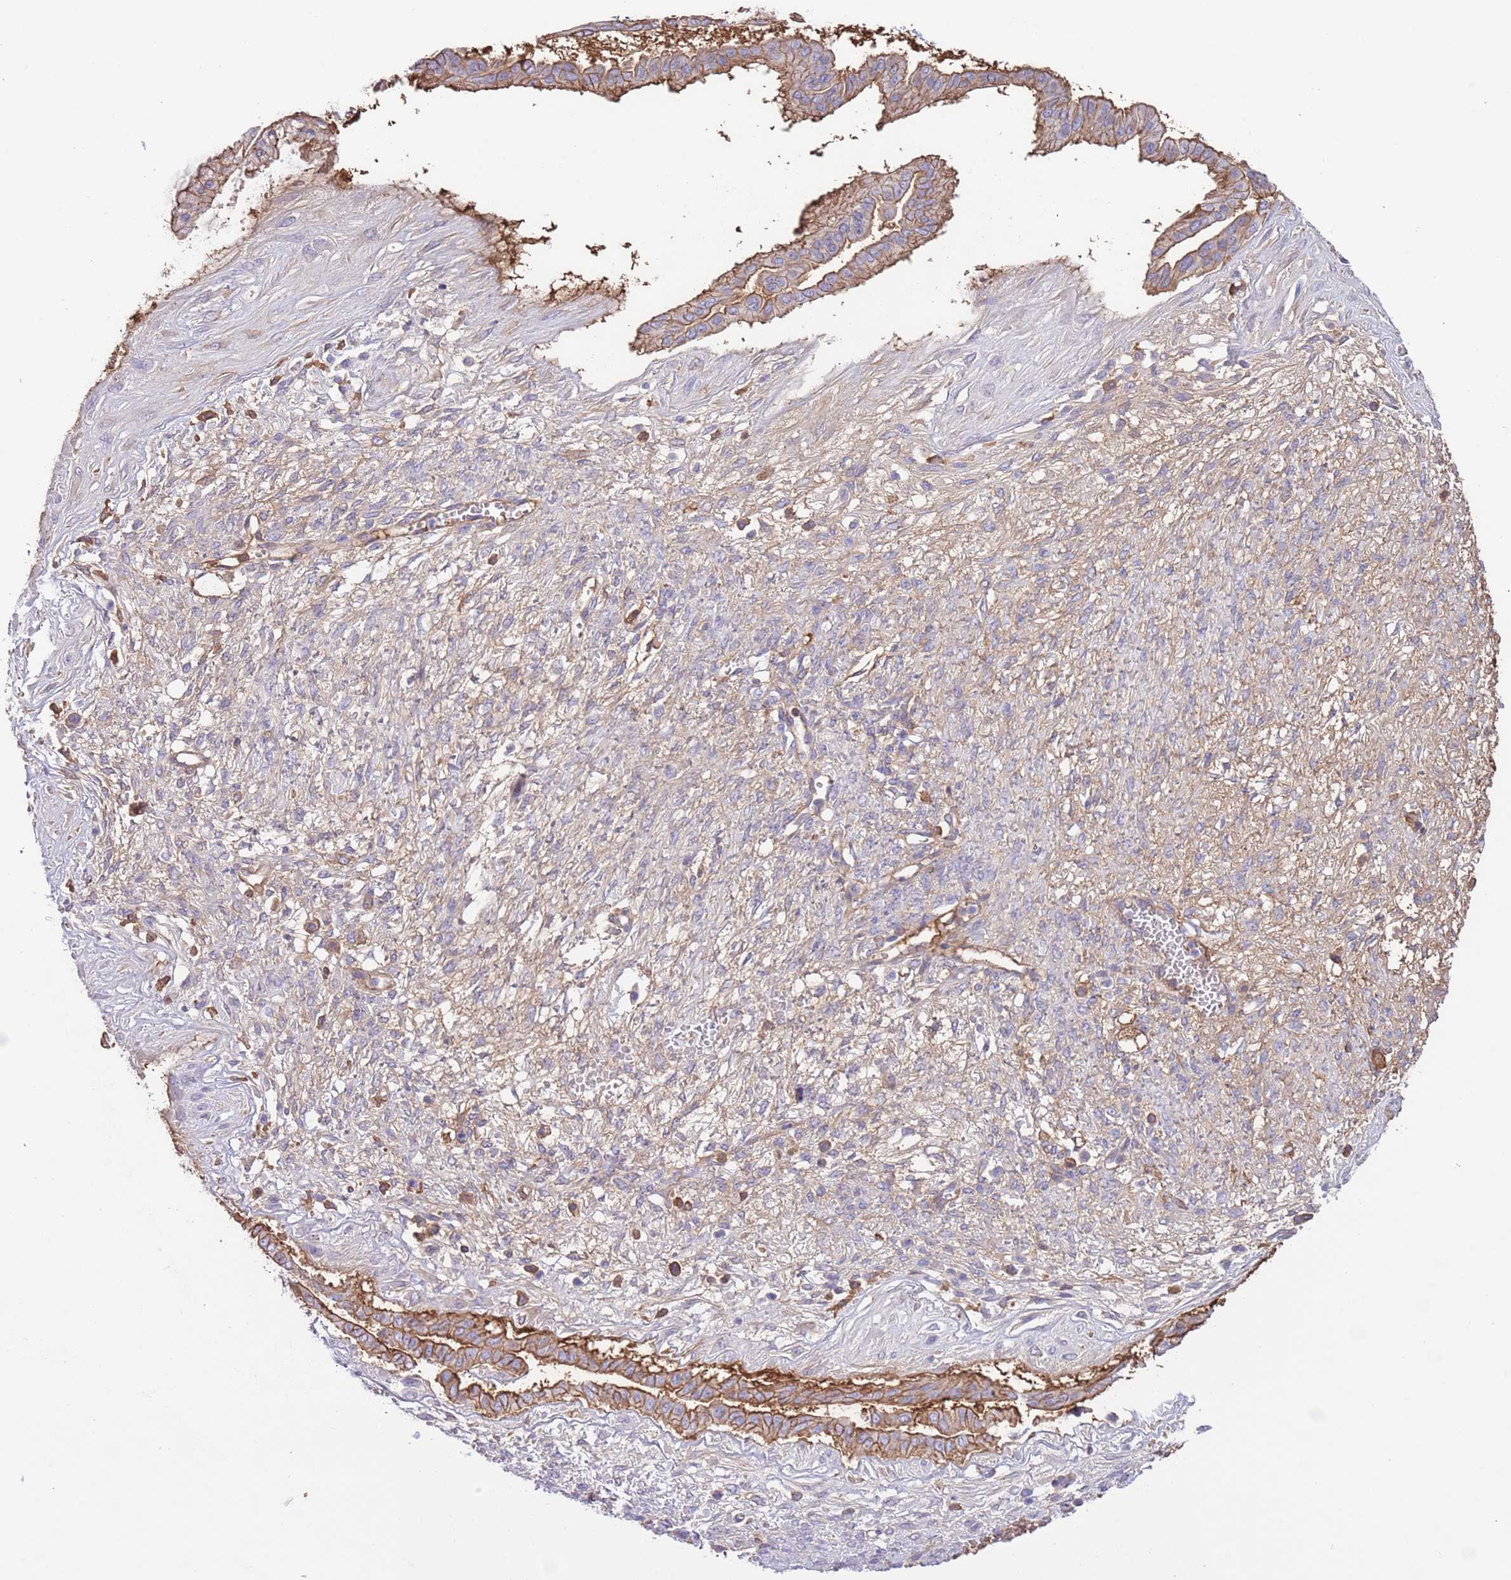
{"staining": {"intensity": "moderate", "quantity": ">75%", "location": "cytoplasmic/membranous"}, "tissue": "ovarian cancer", "cell_type": "Tumor cells", "image_type": "cancer", "snomed": [{"axis": "morphology", "description": "Cystadenocarcinoma, mucinous, NOS"}, {"axis": "topography", "description": "Ovary"}], "caption": "Moderate cytoplasmic/membranous staining for a protein is seen in about >75% of tumor cells of ovarian cancer (mucinous cystadenocarcinoma) using immunohistochemistry.", "gene": "IGF1", "patient": {"sex": "female", "age": 73}}